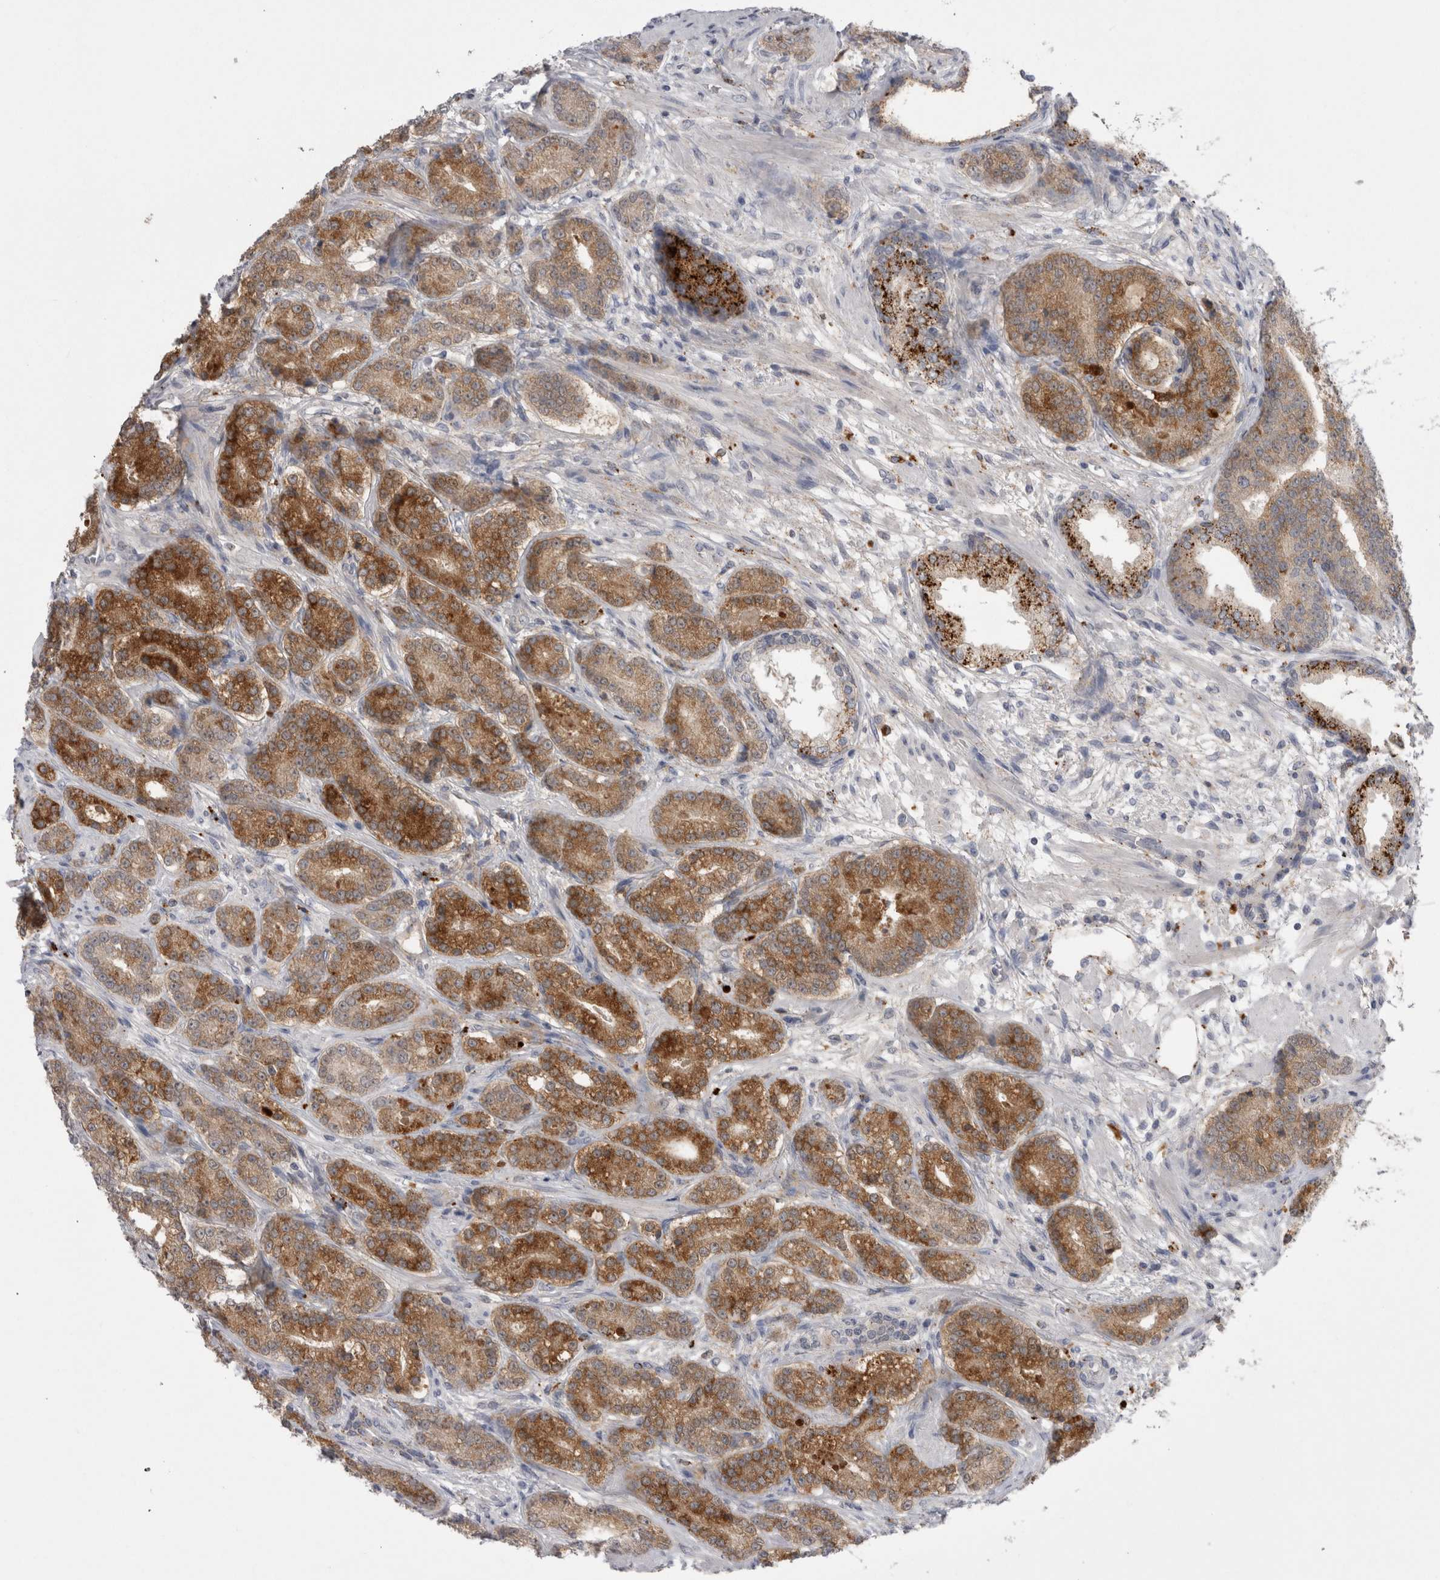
{"staining": {"intensity": "moderate", "quantity": ">75%", "location": "cytoplasmic/membranous"}, "tissue": "prostate cancer", "cell_type": "Tumor cells", "image_type": "cancer", "snomed": [{"axis": "morphology", "description": "Adenocarcinoma, High grade"}, {"axis": "topography", "description": "Prostate"}], "caption": "Protein positivity by IHC demonstrates moderate cytoplasmic/membranous expression in about >75% of tumor cells in prostate high-grade adenocarcinoma. (brown staining indicates protein expression, while blue staining denotes nuclei).", "gene": "EPDR1", "patient": {"sex": "male", "age": 61}}